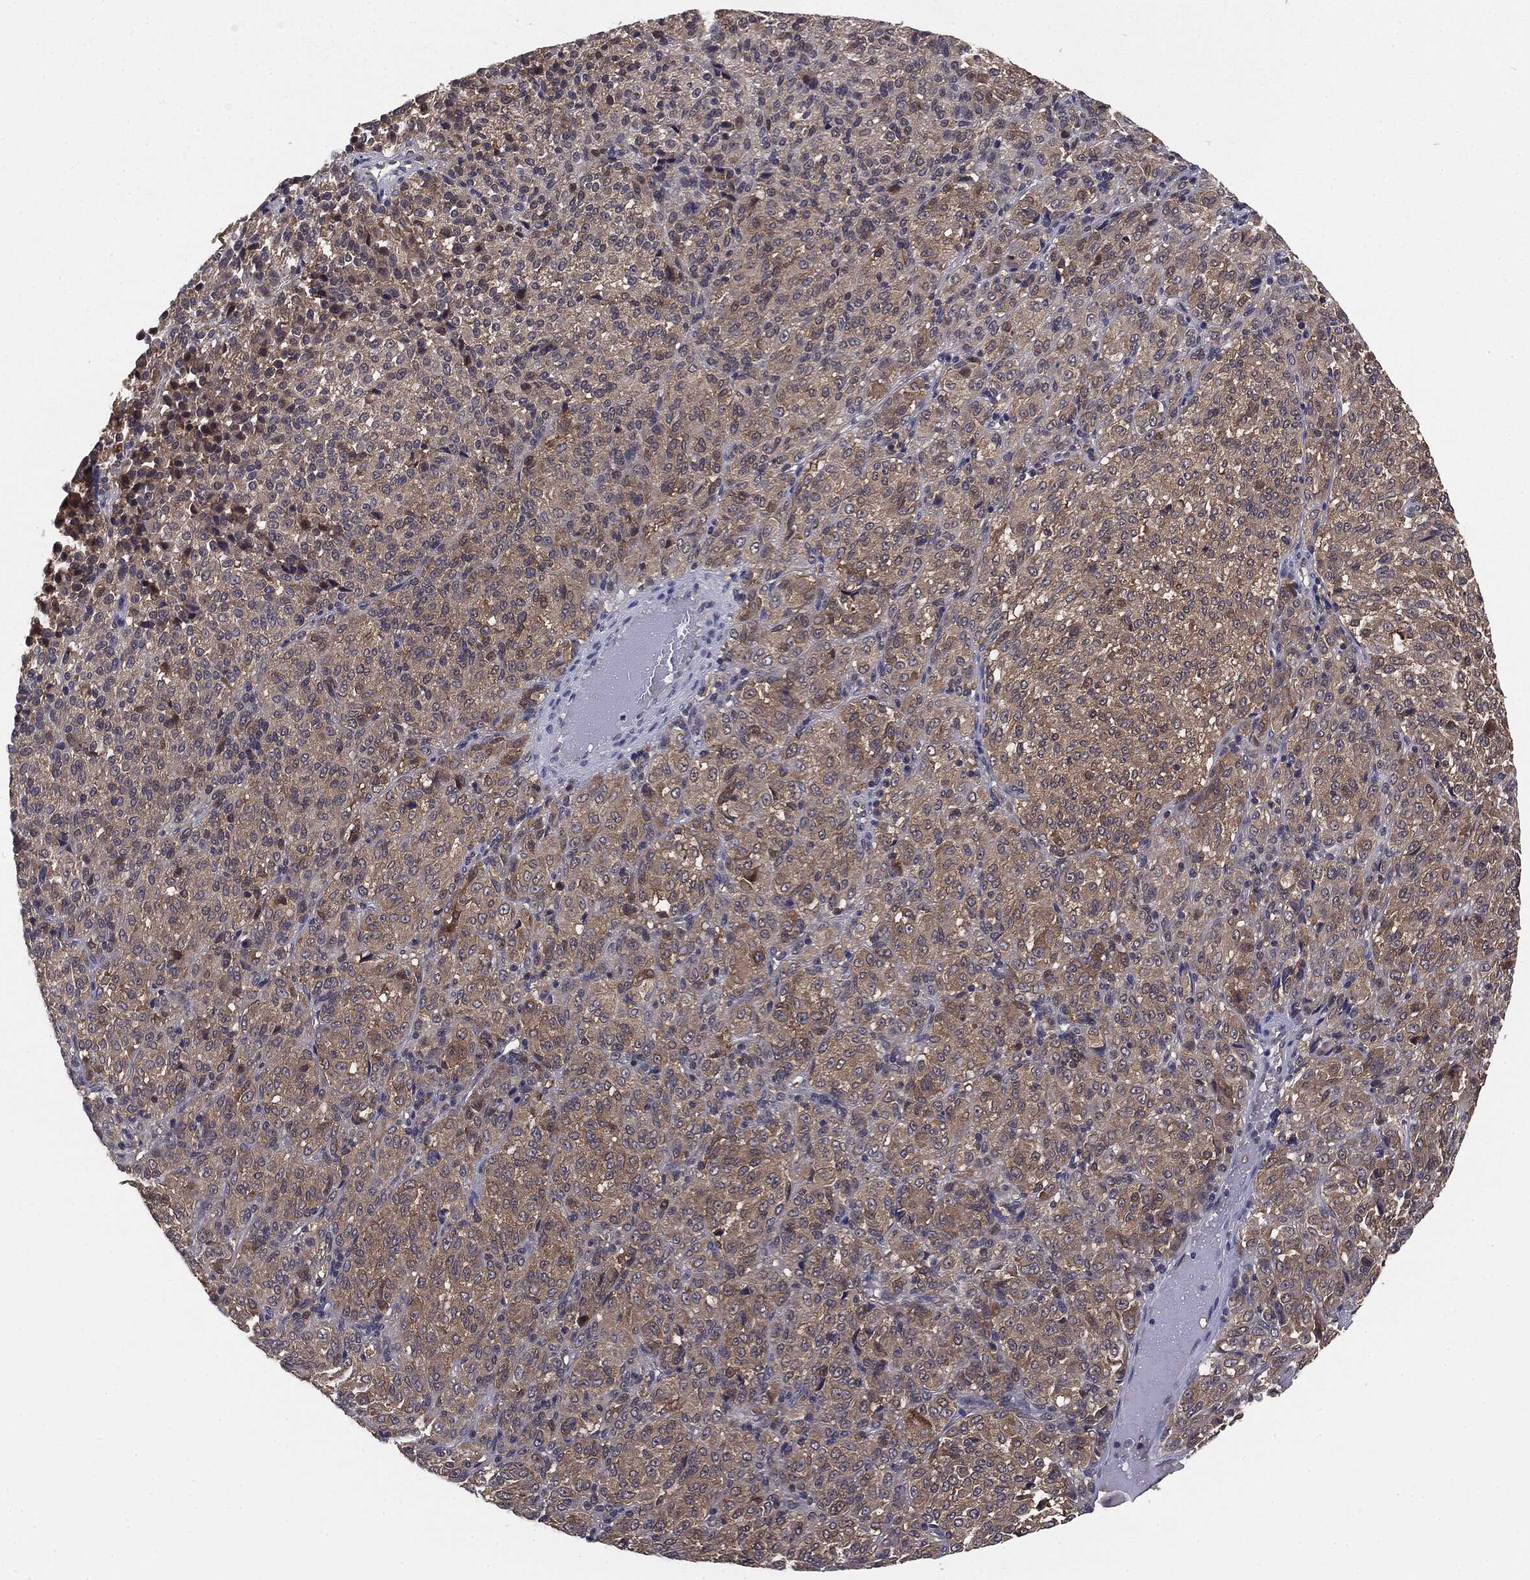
{"staining": {"intensity": "weak", "quantity": ">75%", "location": "cytoplasmic/membranous"}, "tissue": "melanoma", "cell_type": "Tumor cells", "image_type": "cancer", "snomed": [{"axis": "morphology", "description": "Malignant melanoma, Metastatic site"}, {"axis": "topography", "description": "Brain"}], "caption": "Immunohistochemical staining of human malignant melanoma (metastatic site) exhibits weak cytoplasmic/membranous protein positivity in approximately >75% of tumor cells.", "gene": "KRT7", "patient": {"sex": "female", "age": 56}}